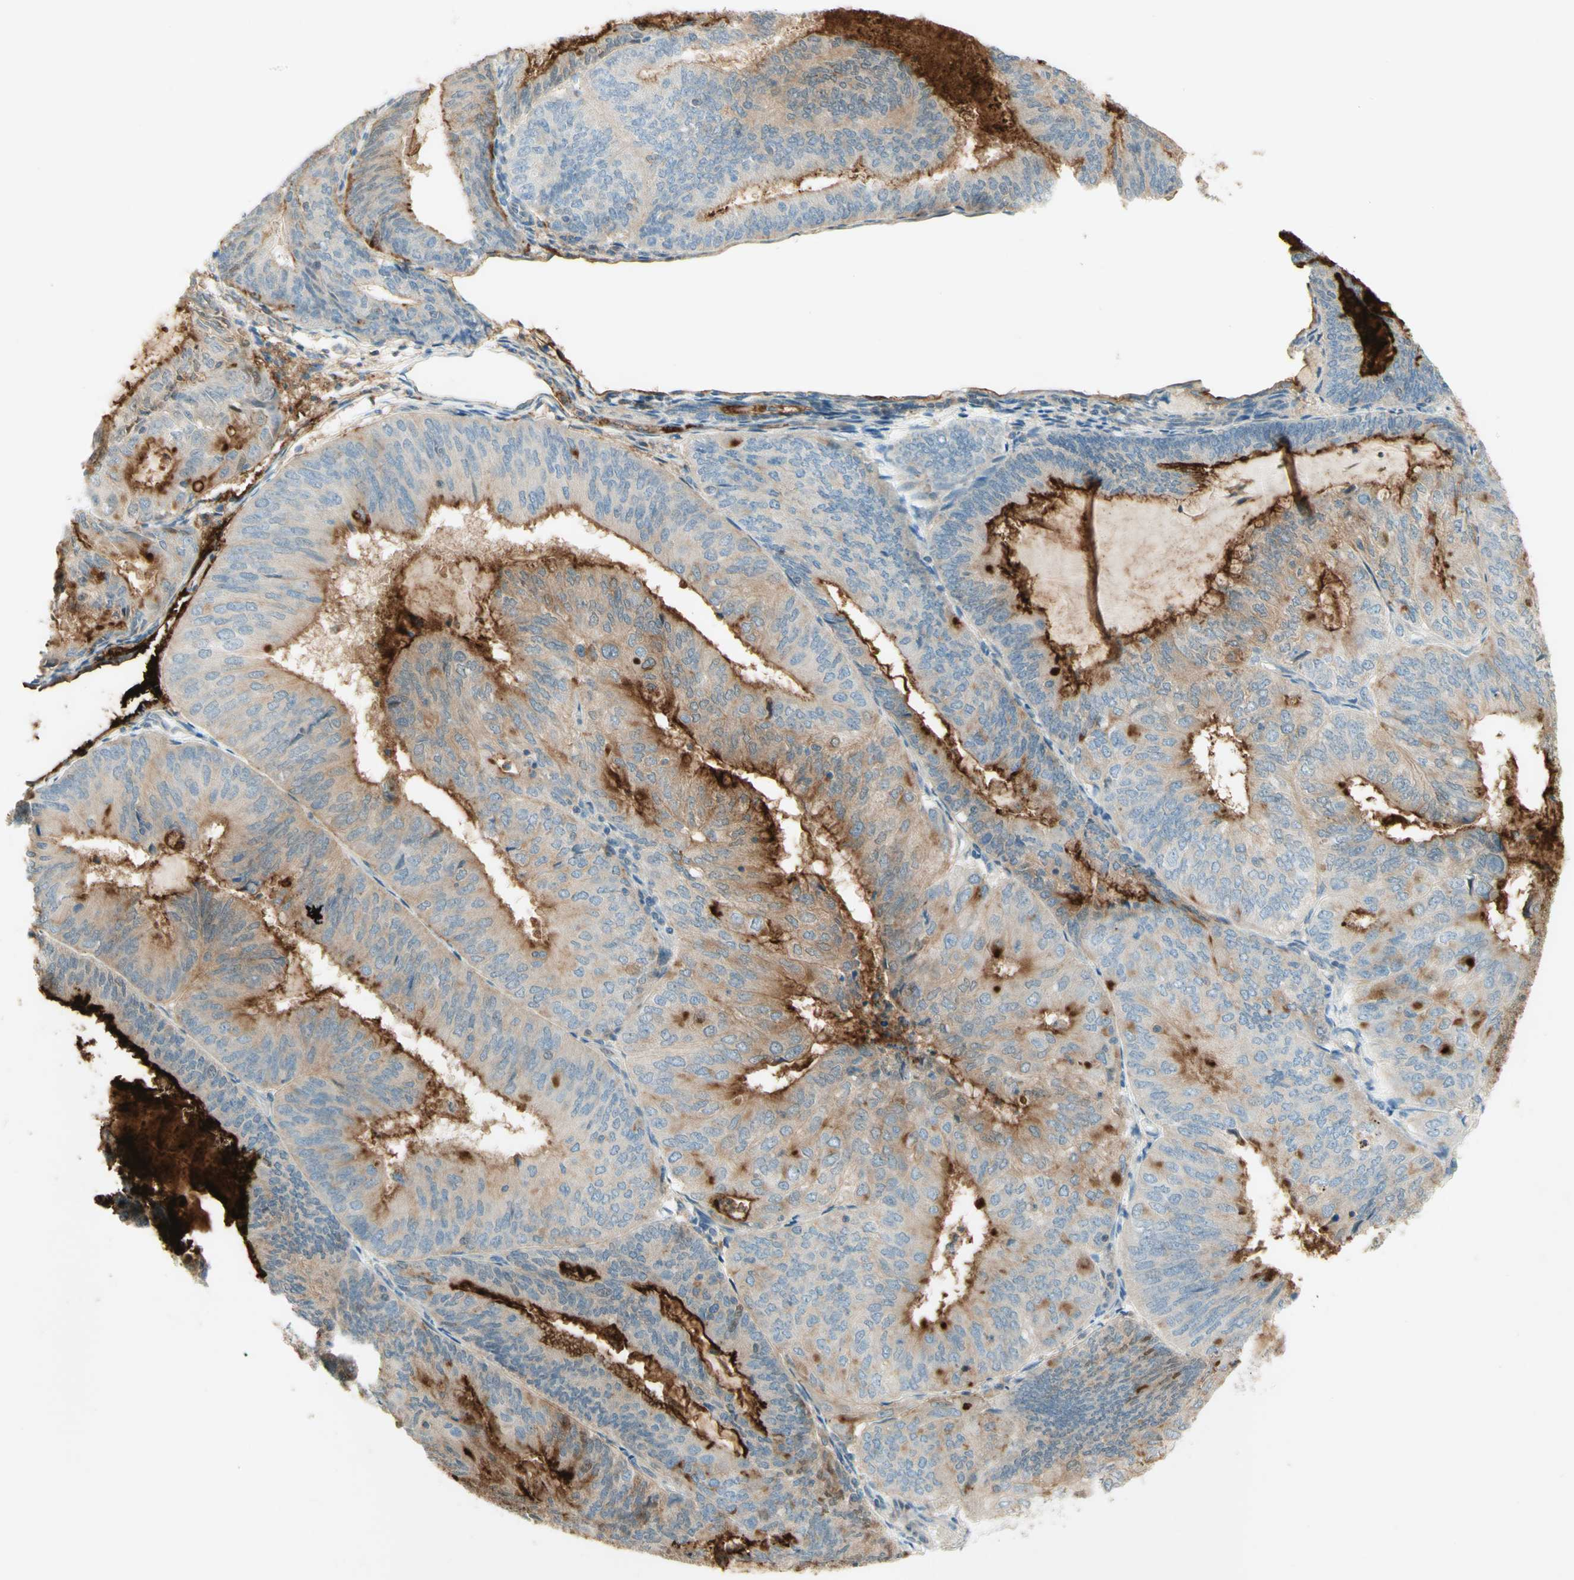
{"staining": {"intensity": "strong", "quantity": "25%-75%", "location": "cytoplasmic/membranous"}, "tissue": "endometrial cancer", "cell_type": "Tumor cells", "image_type": "cancer", "snomed": [{"axis": "morphology", "description": "Adenocarcinoma, NOS"}, {"axis": "topography", "description": "Endometrium"}], "caption": "This is a photomicrograph of immunohistochemistry (IHC) staining of endometrial adenocarcinoma, which shows strong staining in the cytoplasmic/membranous of tumor cells.", "gene": "PROM1", "patient": {"sex": "female", "age": 81}}